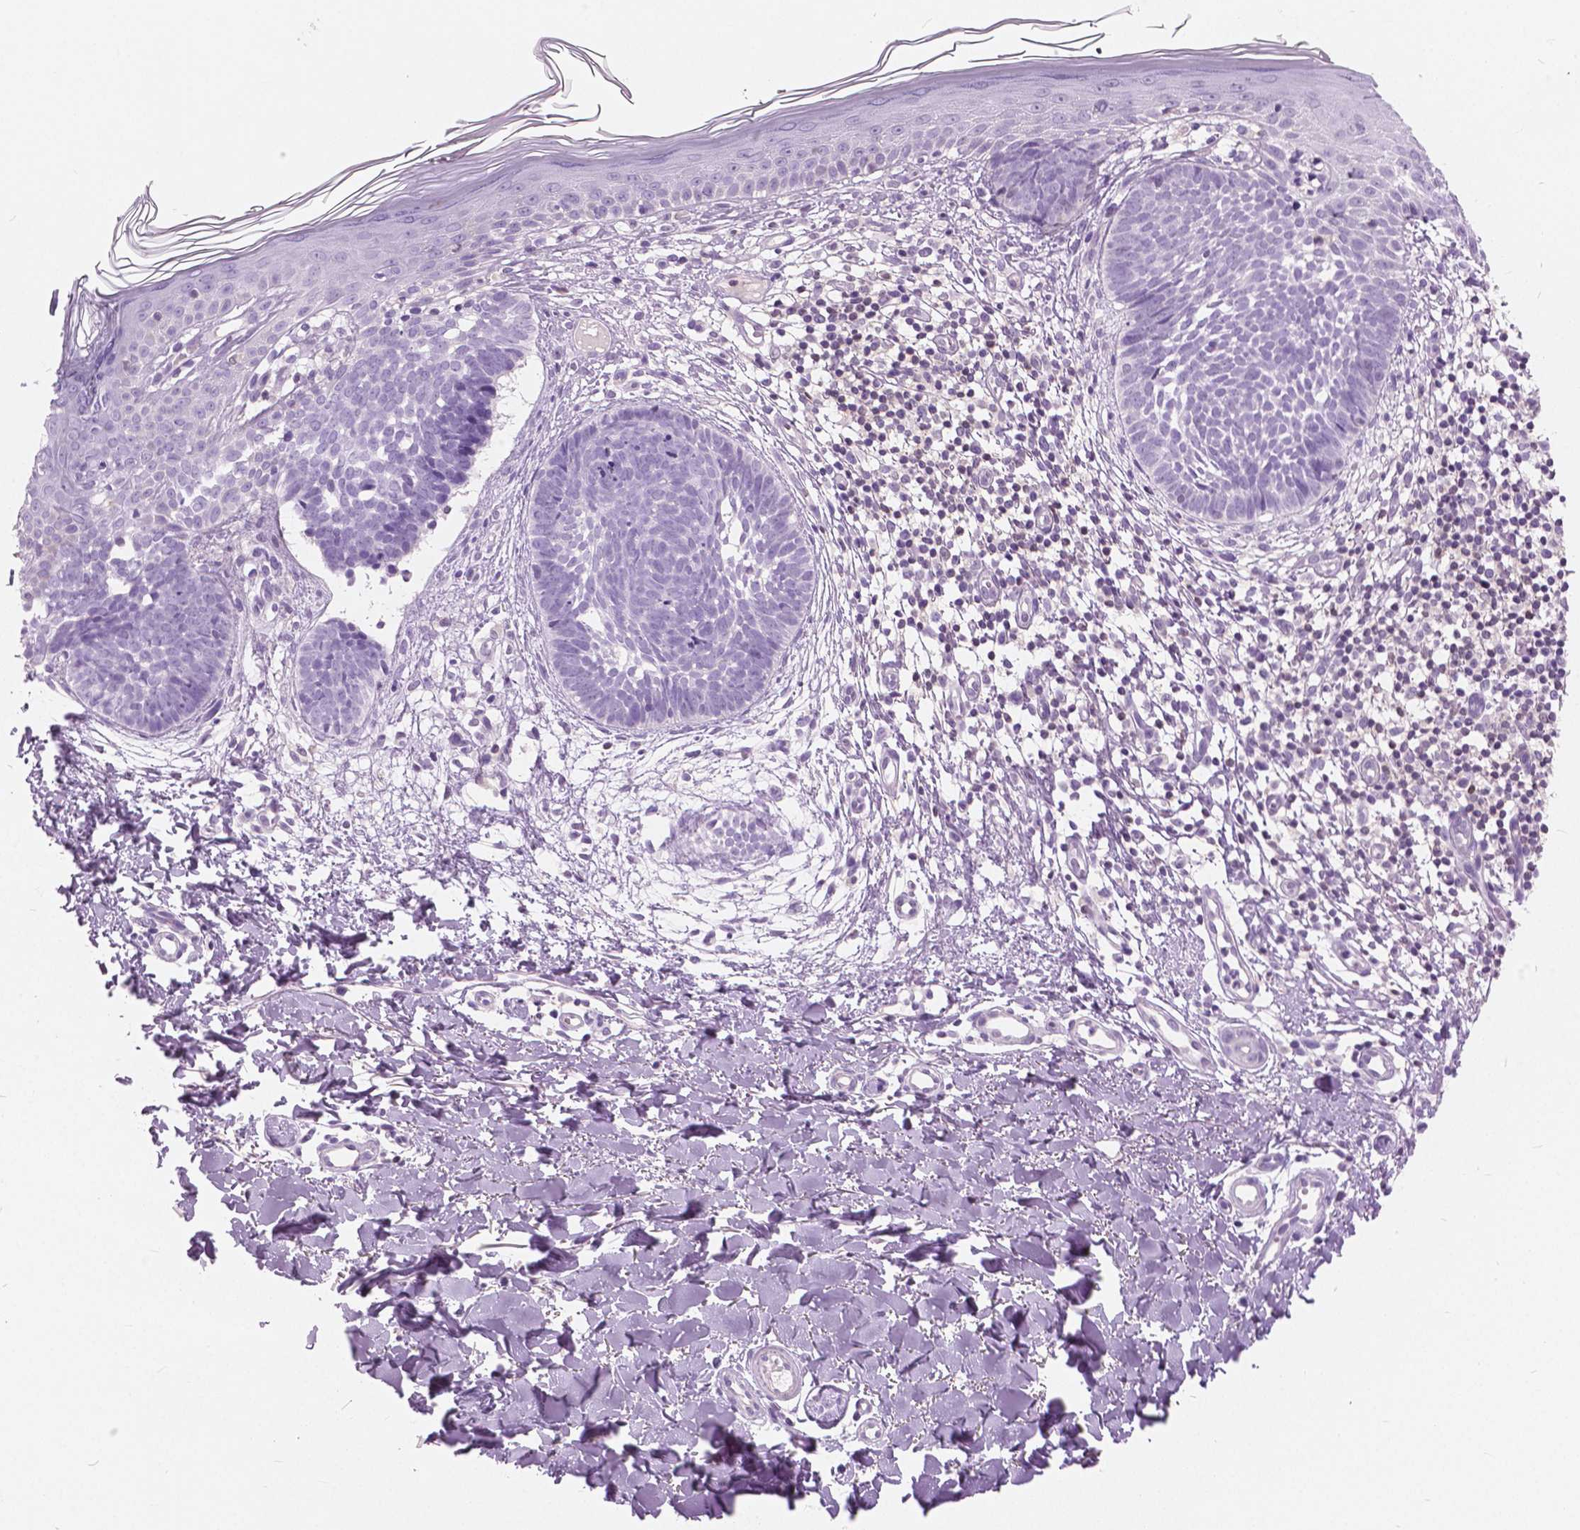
{"staining": {"intensity": "negative", "quantity": "none", "location": "none"}, "tissue": "skin cancer", "cell_type": "Tumor cells", "image_type": "cancer", "snomed": [{"axis": "morphology", "description": "Basal cell carcinoma"}, {"axis": "topography", "description": "Skin"}], "caption": "This image is of skin cancer stained with immunohistochemistry (IHC) to label a protein in brown with the nuclei are counter-stained blue. There is no positivity in tumor cells. (DAB (3,3'-diaminobenzidine) IHC with hematoxylin counter stain).", "gene": "GALM", "patient": {"sex": "female", "age": 51}}